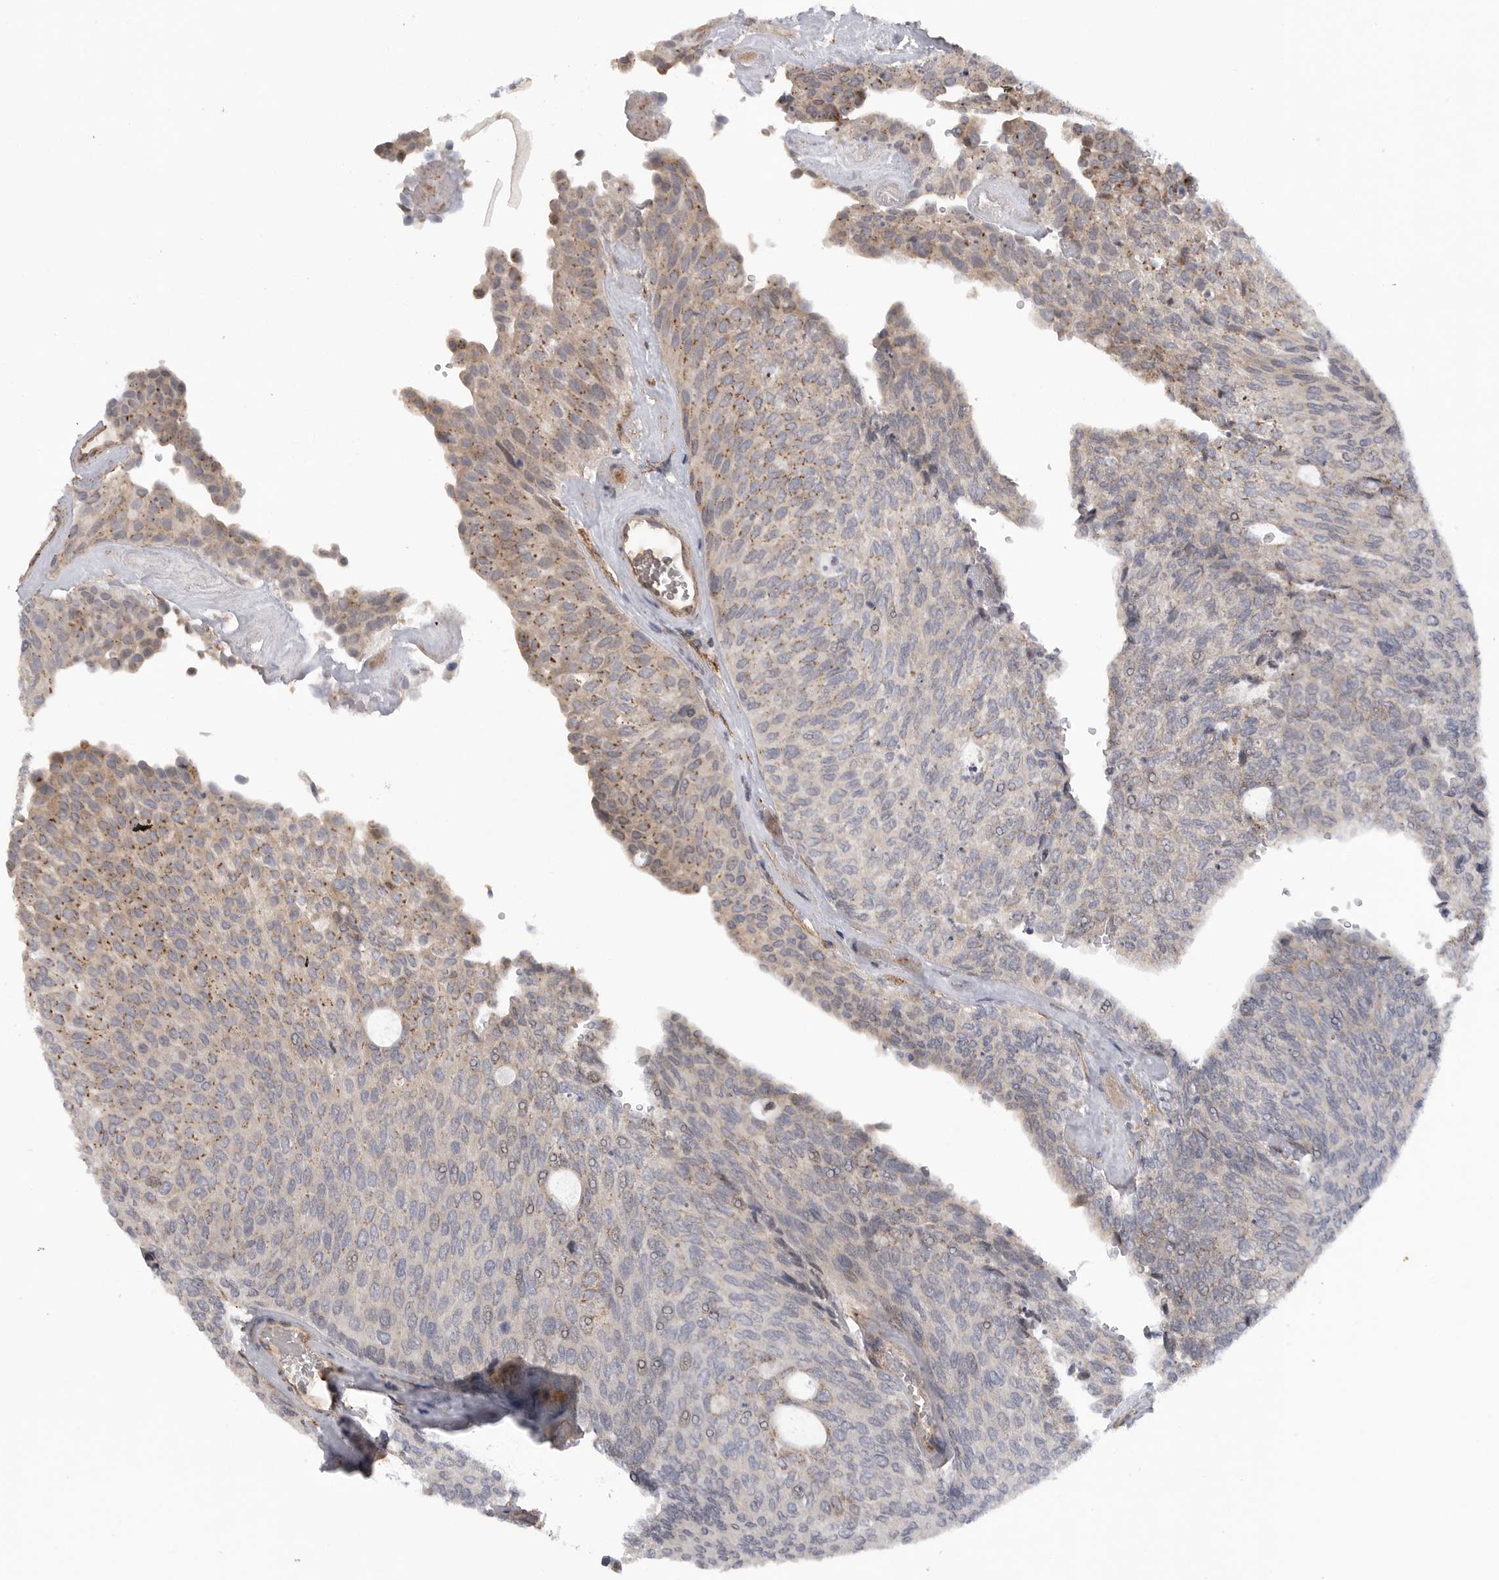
{"staining": {"intensity": "weak", "quantity": "25%-75%", "location": "cytoplasmic/membranous"}, "tissue": "urothelial cancer", "cell_type": "Tumor cells", "image_type": "cancer", "snomed": [{"axis": "morphology", "description": "Urothelial carcinoma, Low grade"}, {"axis": "topography", "description": "Urinary bladder"}], "caption": "Human urothelial cancer stained with a protein marker shows weak staining in tumor cells.", "gene": "TMPRSS11F", "patient": {"sex": "female", "age": 79}}